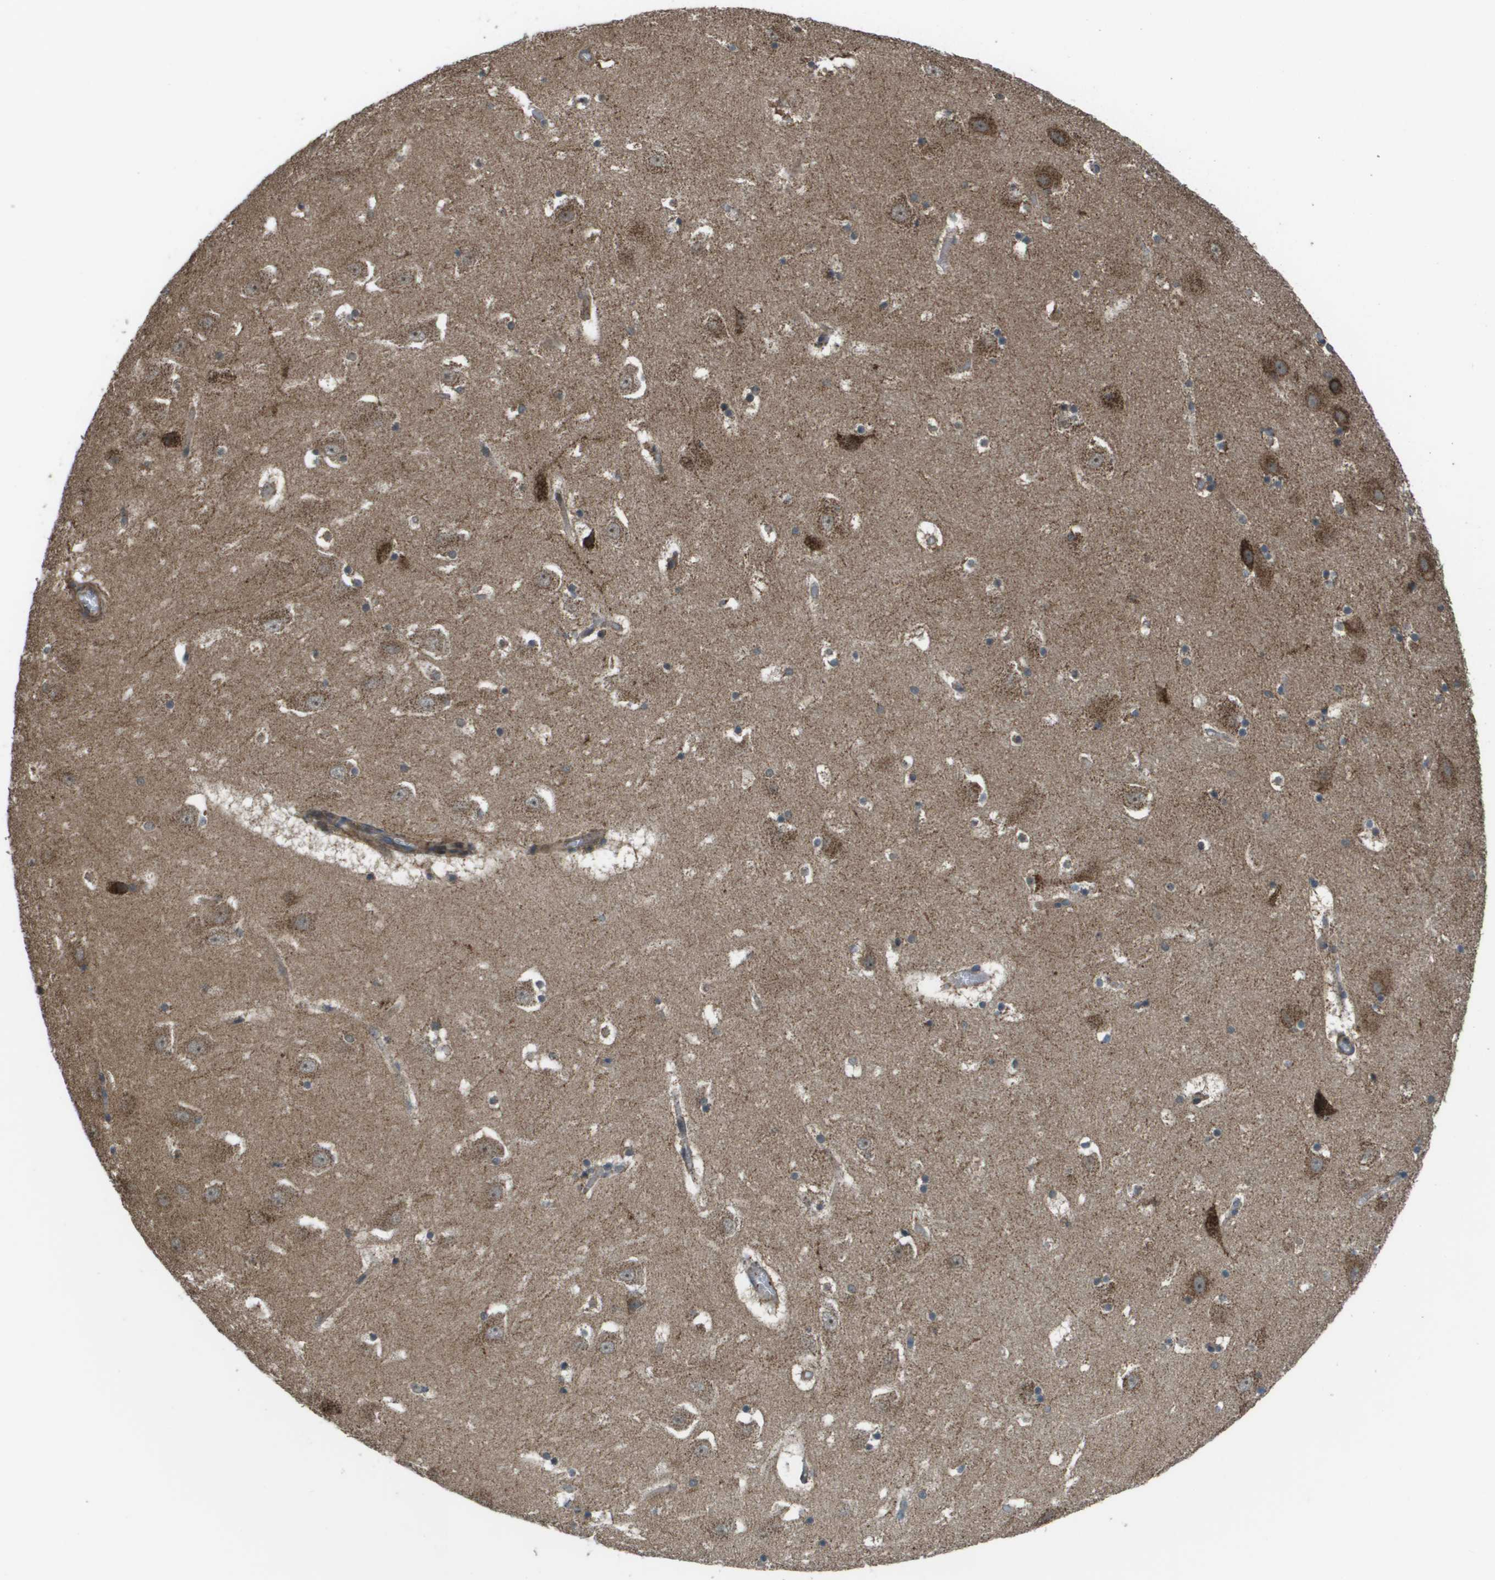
{"staining": {"intensity": "moderate", "quantity": "<25%", "location": "cytoplasmic/membranous"}, "tissue": "hippocampus", "cell_type": "Glial cells", "image_type": "normal", "snomed": [{"axis": "morphology", "description": "Normal tissue, NOS"}, {"axis": "topography", "description": "Hippocampus"}], "caption": "IHC (DAB) staining of unremarkable human hippocampus demonstrates moderate cytoplasmic/membranous protein staining in about <25% of glial cells.", "gene": "PLPBP", "patient": {"sex": "male", "age": 45}}